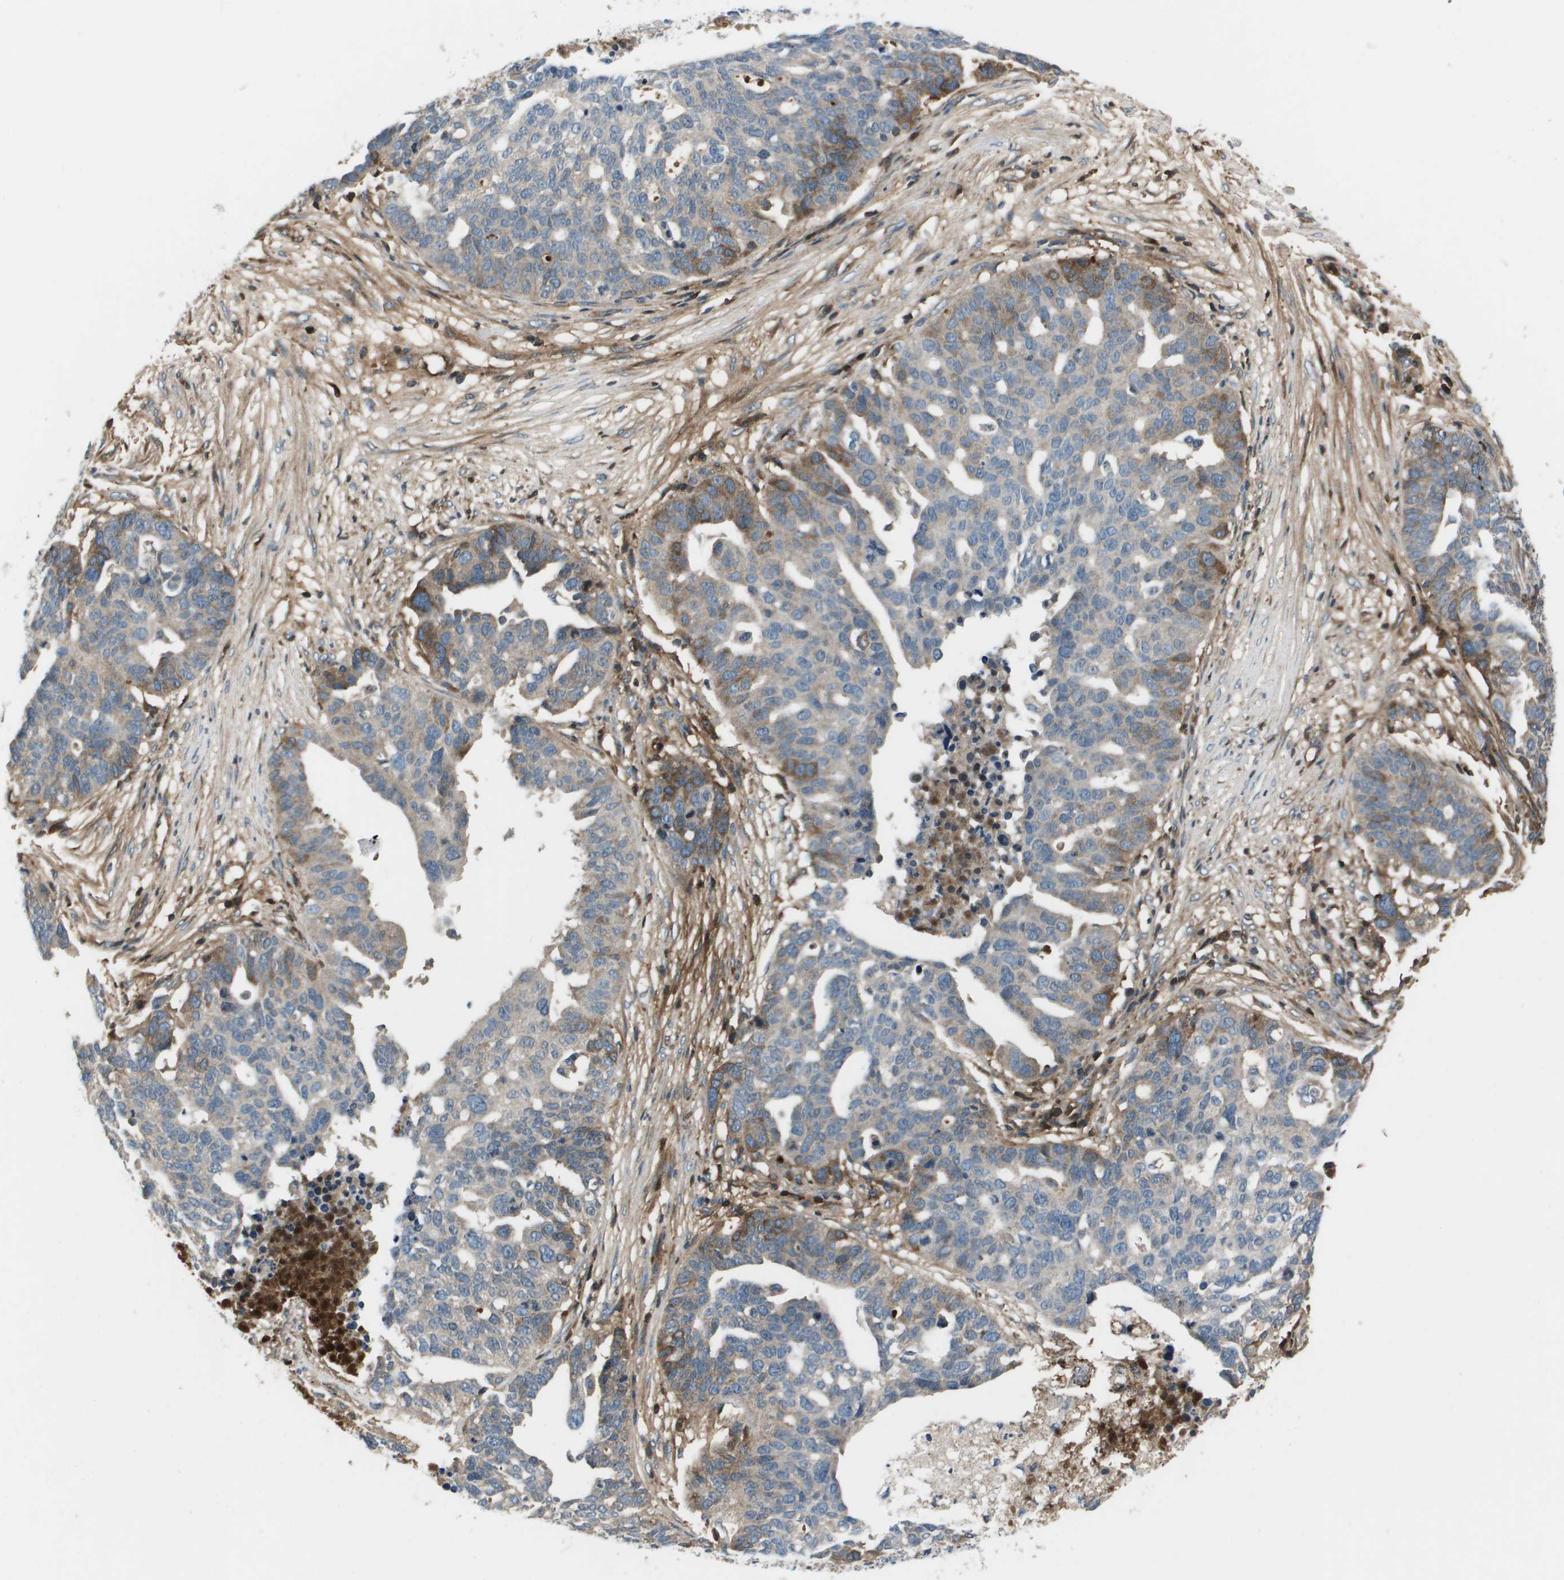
{"staining": {"intensity": "weak", "quantity": "<25%", "location": "cytoplasmic/membranous"}, "tissue": "ovarian cancer", "cell_type": "Tumor cells", "image_type": "cancer", "snomed": [{"axis": "morphology", "description": "Cystadenocarcinoma, serous, NOS"}, {"axis": "topography", "description": "Ovary"}], "caption": "IHC image of ovarian cancer stained for a protein (brown), which displays no staining in tumor cells. The staining is performed using DAB brown chromogen with nuclei counter-stained in using hematoxylin.", "gene": "PCOLCE", "patient": {"sex": "female", "age": 59}}